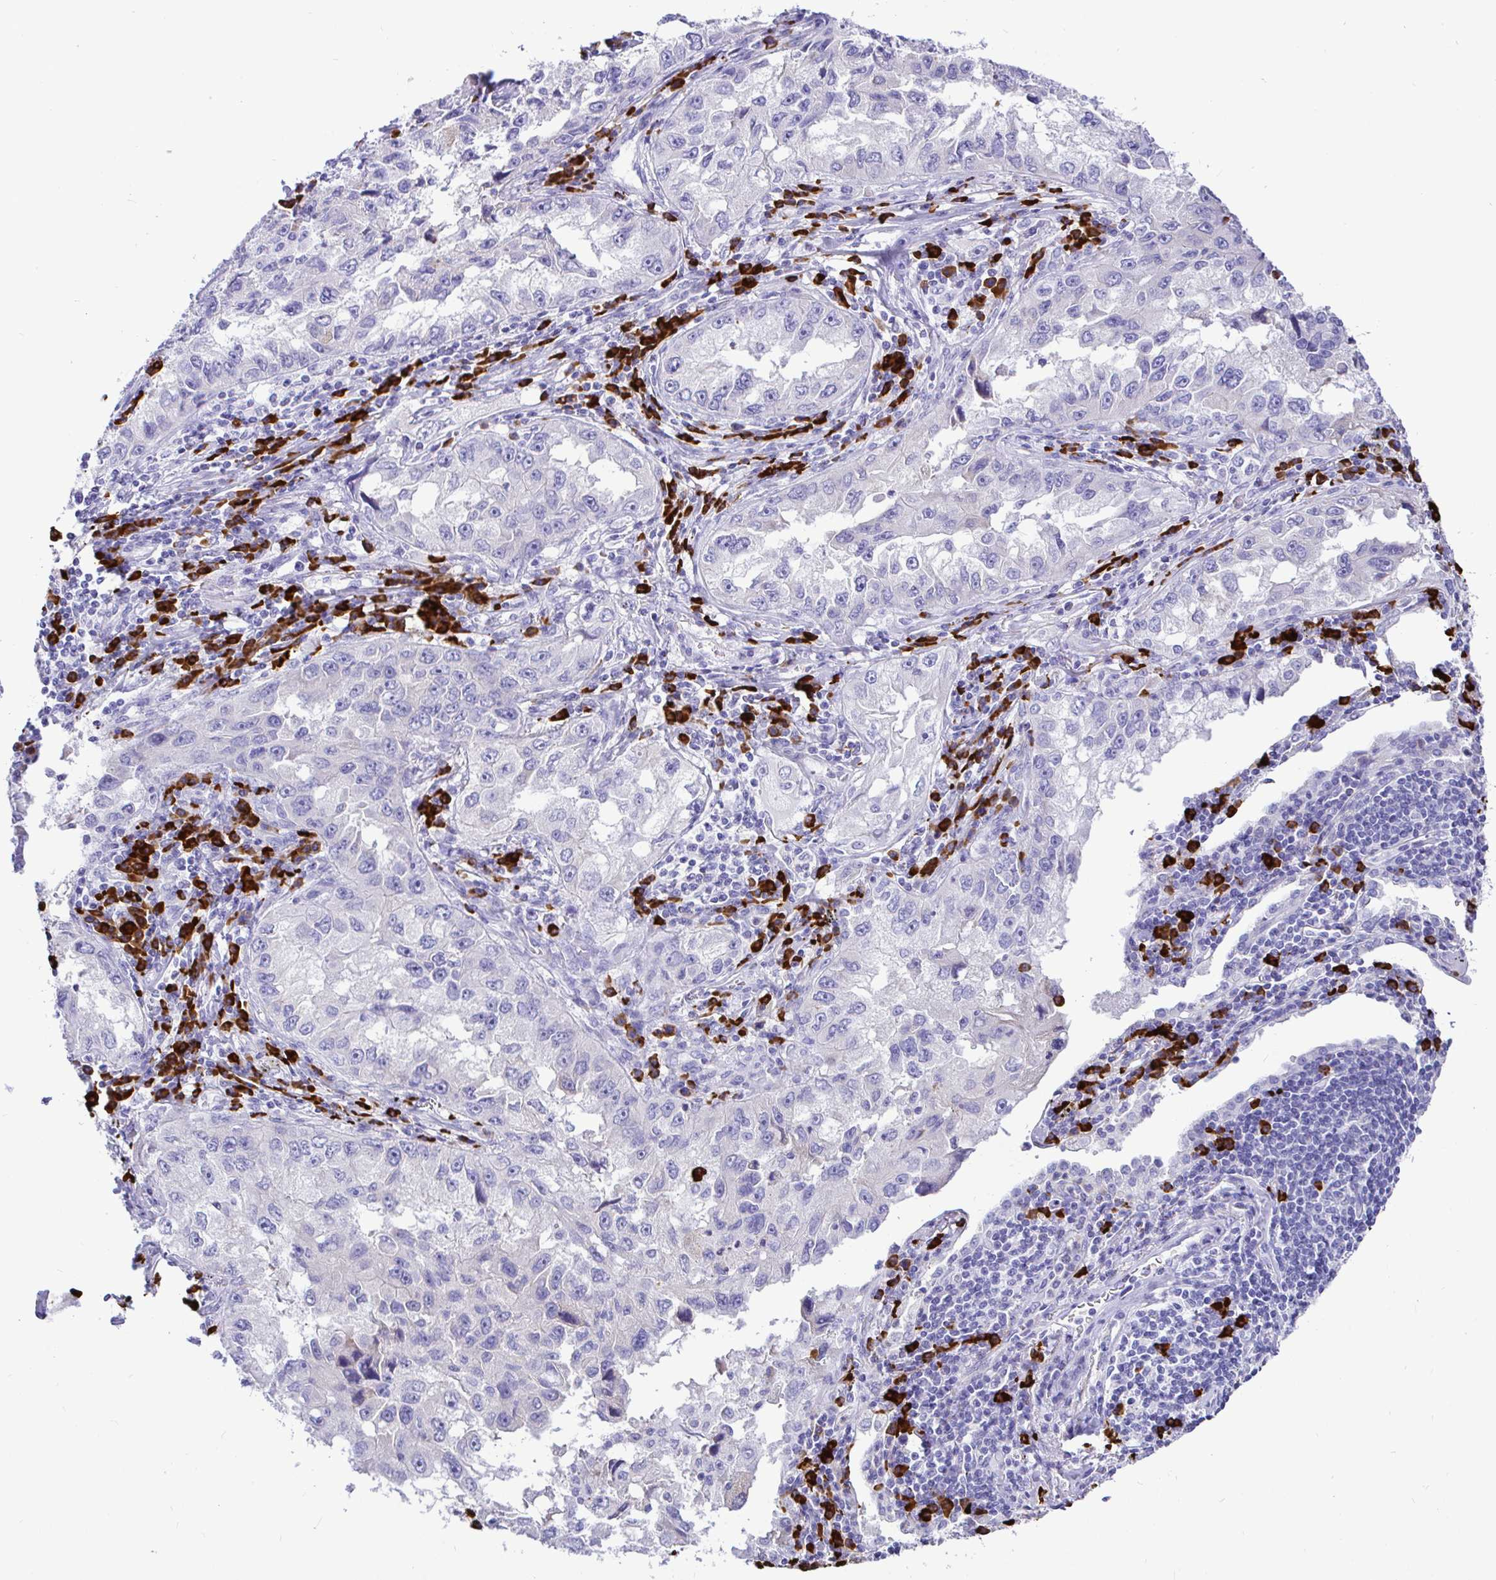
{"staining": {"intensity": "negative", "quantity": "none", "location": "none"}, "tissue": "lung cancer", "cell_type": "Tumor cells", "image_type": "cancer", "snomed": [{"axis": "morphology", "description": "Adenocarcinoma, NOS"}, {"axis": "topography", "description": "Lung"}], "caption": "This is a micrograph of IHC staining of lung cancer (adenocarcinoma), which shows no staining in tumor cells.", "gene": "CCDC62", "patient": {"sex": "female", "age": 73}}